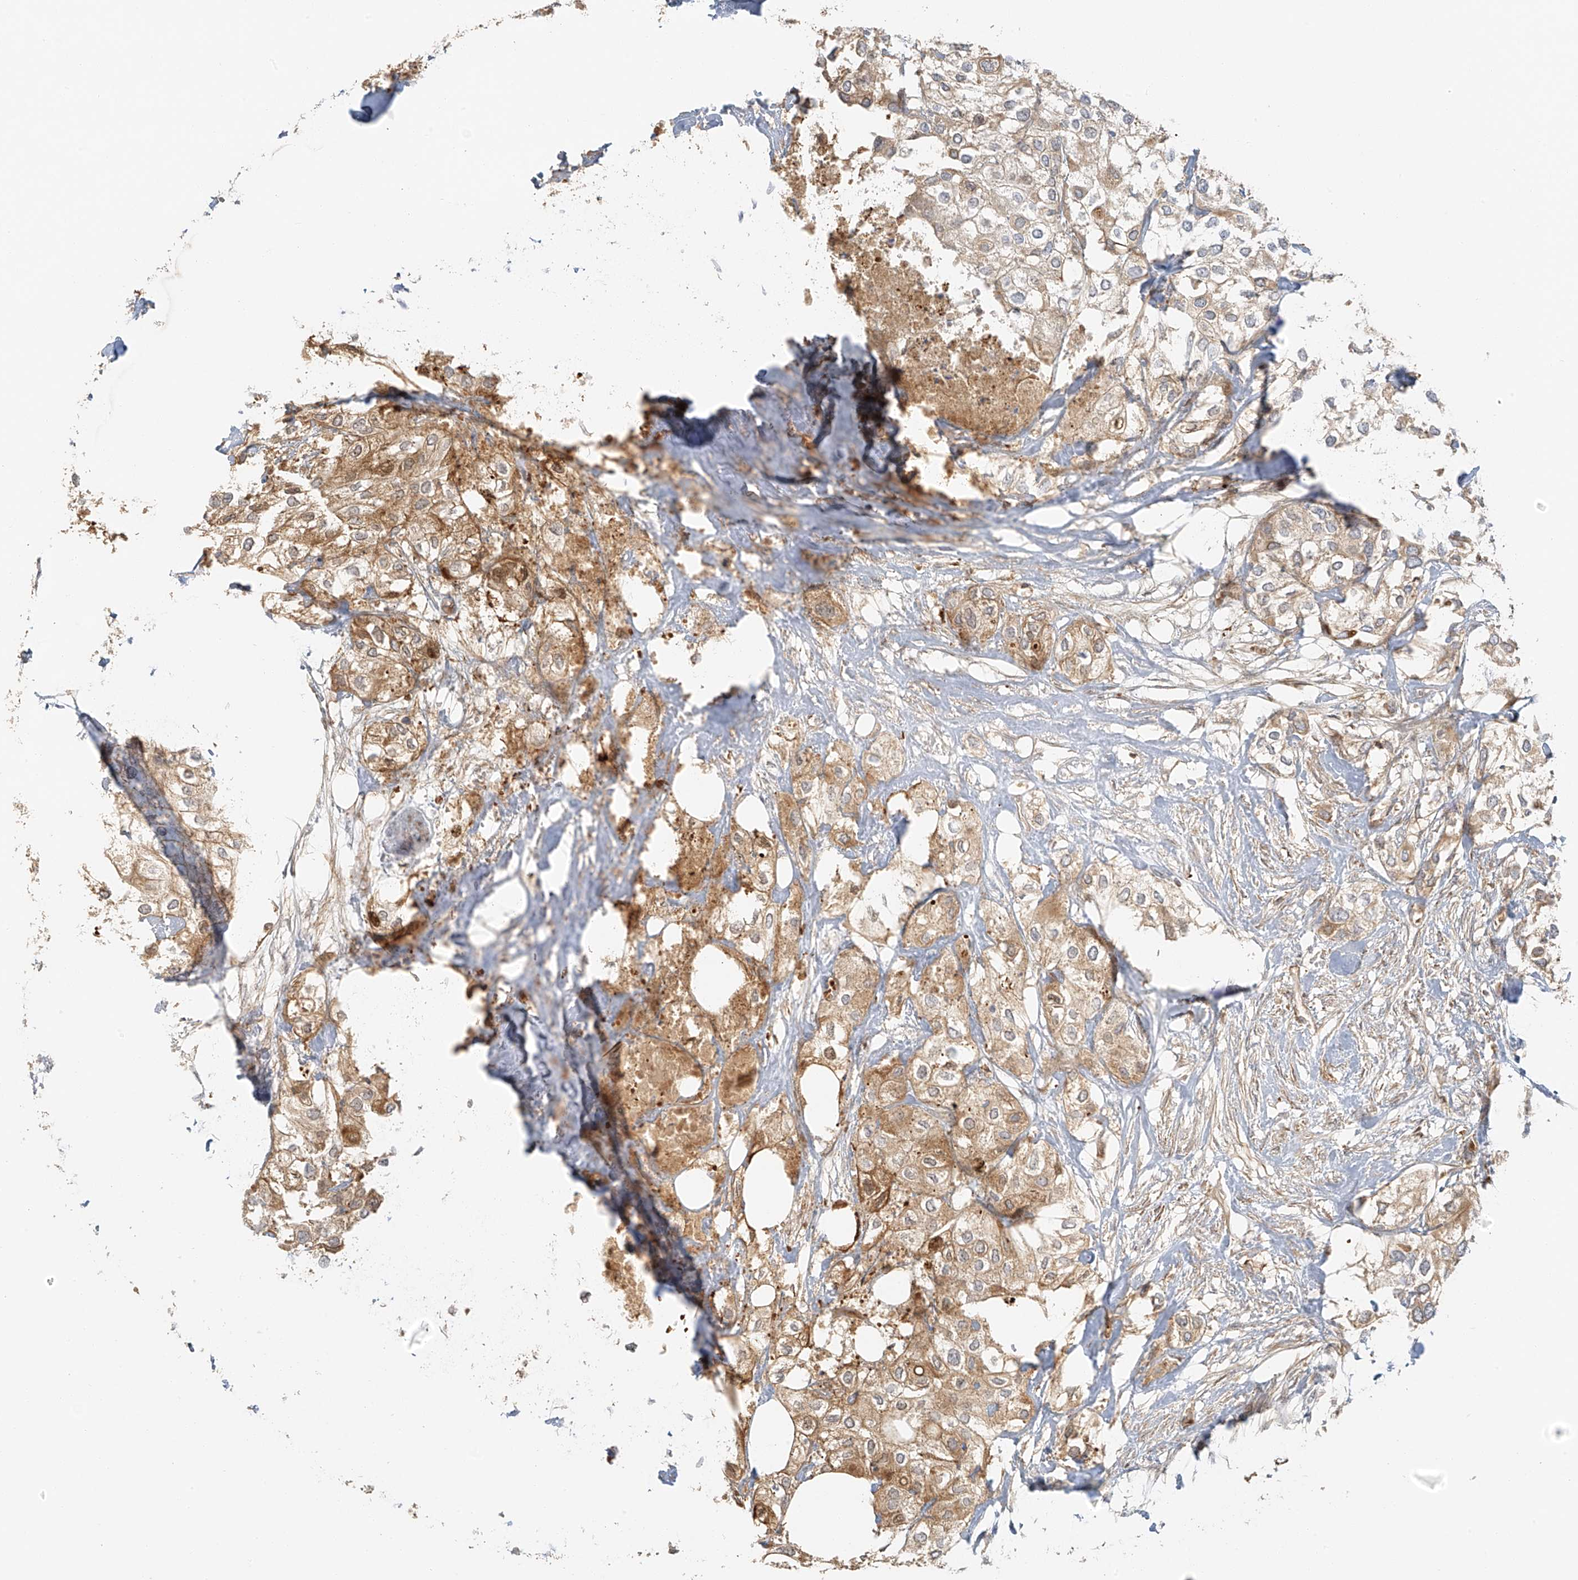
{"staining": {"intensity": "weak", "quantity": ">75%", "location": "cytoplasmic/membranous"}, "tissue": "urothelial cancer", "cell_type": "Tumor cells", "image_type": "cancer", "snomed": [{"axis": "morphology", "description": "Urothelial carcinoma, High grade"}, {"axis": "topography", "description": "Urinary bladder"}], "caption": "DAB immunohistochemical staining of human urothelial carcinoma (high-grade) shows weak cytoplasmic/membranous protein staining in about >75% of tumor cells.", "gene": "MIPEP", "patient": {"sex": "male", "age": 64}}